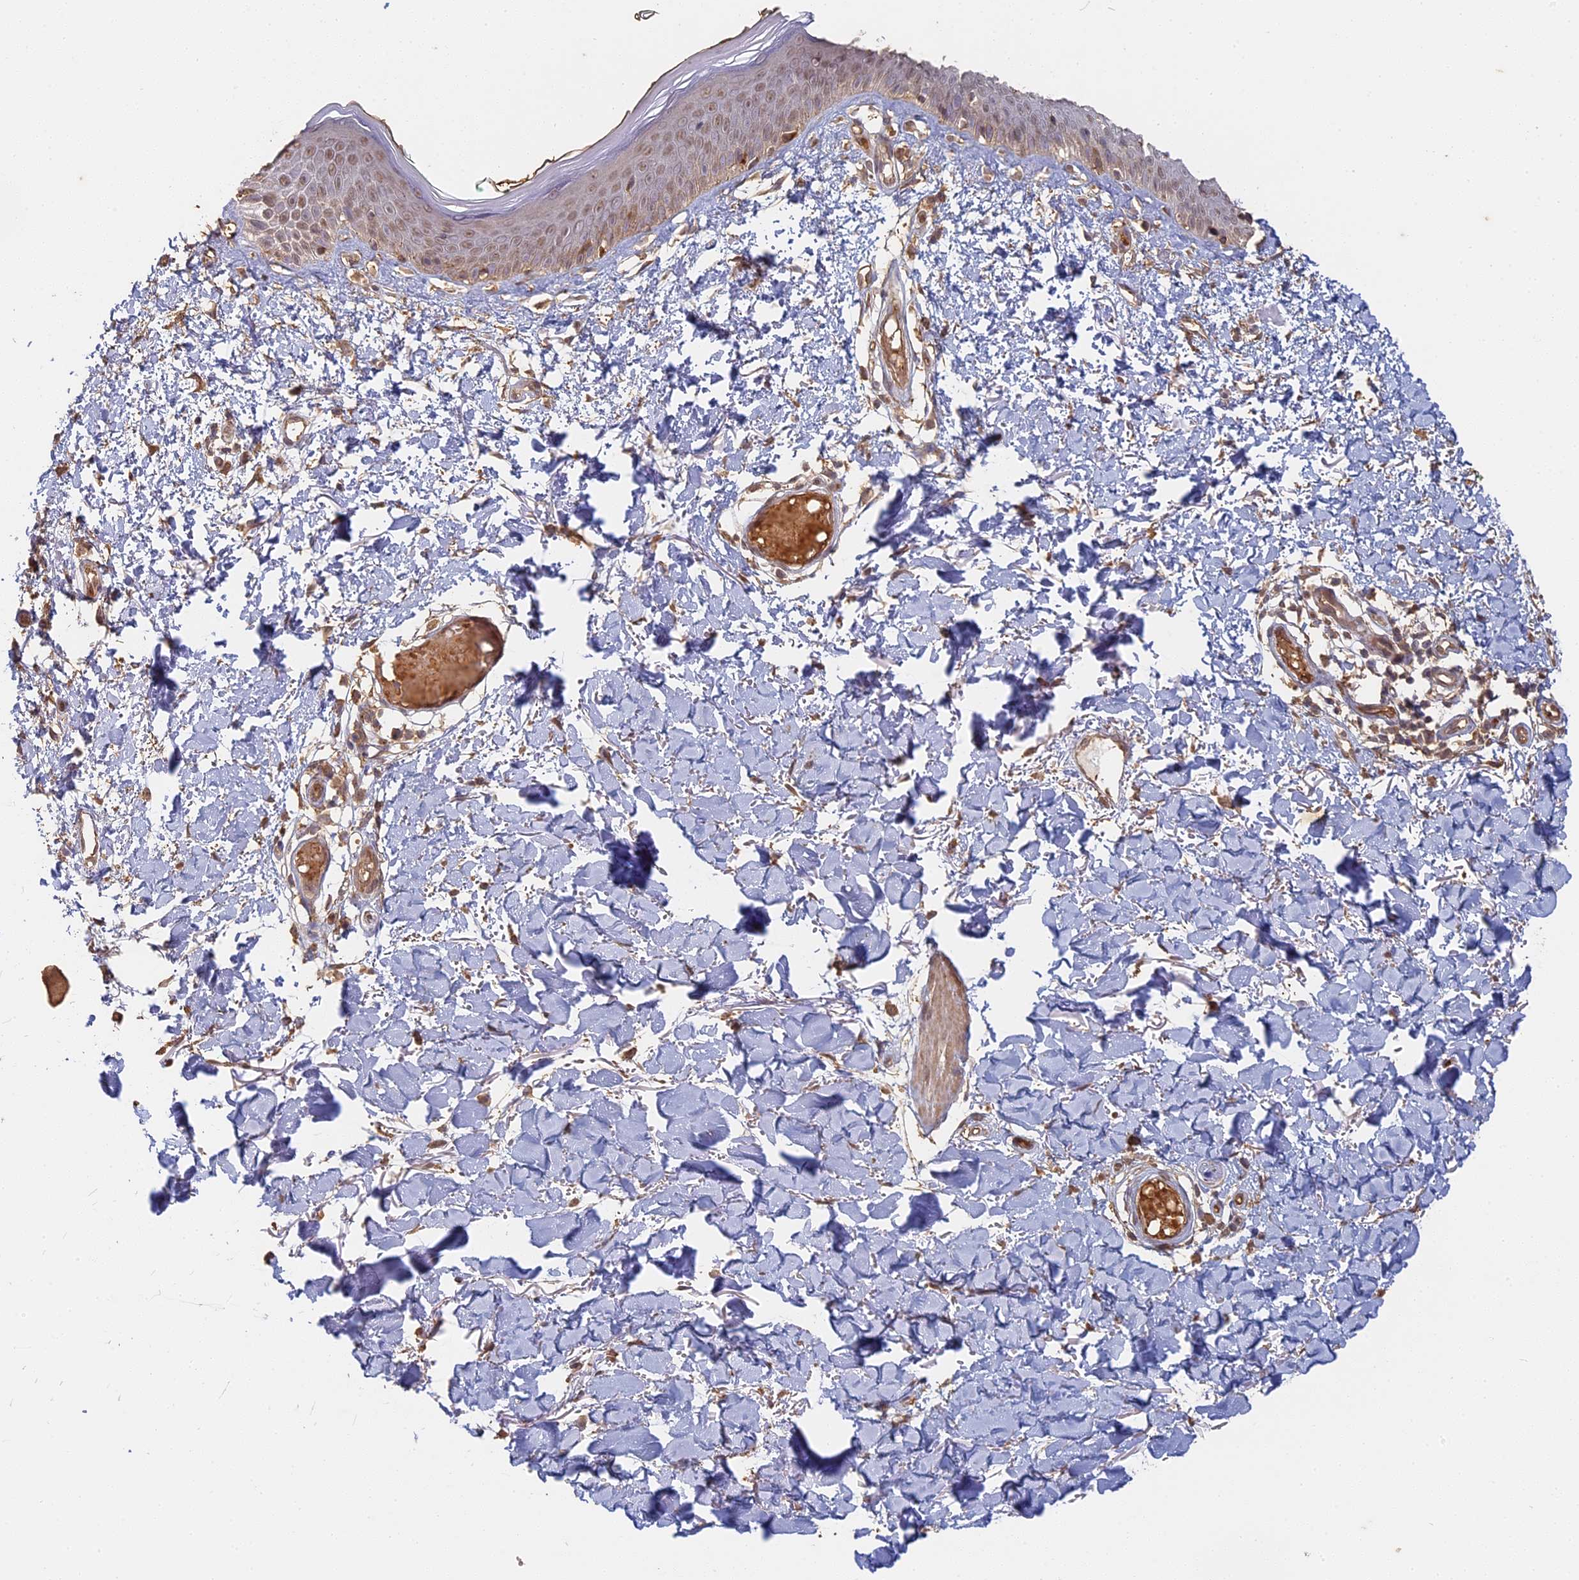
{"staining": {"intensity": "moderate", "quantity": ">75%", "location": "cytoplasmic/membranous"}, "tissue": "skin", "cell_type": "Fibroblasts", "image_type": "normal", "snomed": [{"axis": "morphology", "description": "Normal tissue, NOS"}, {"axis": "topography", "description": "Skin"}], "caption": "Protein staining of normal skin displays moderate cytoplasmic/membranous expression in about >75% of fibroblasts.", "gene": "STX16", "patient": {"sex": "male", "age": 62}}